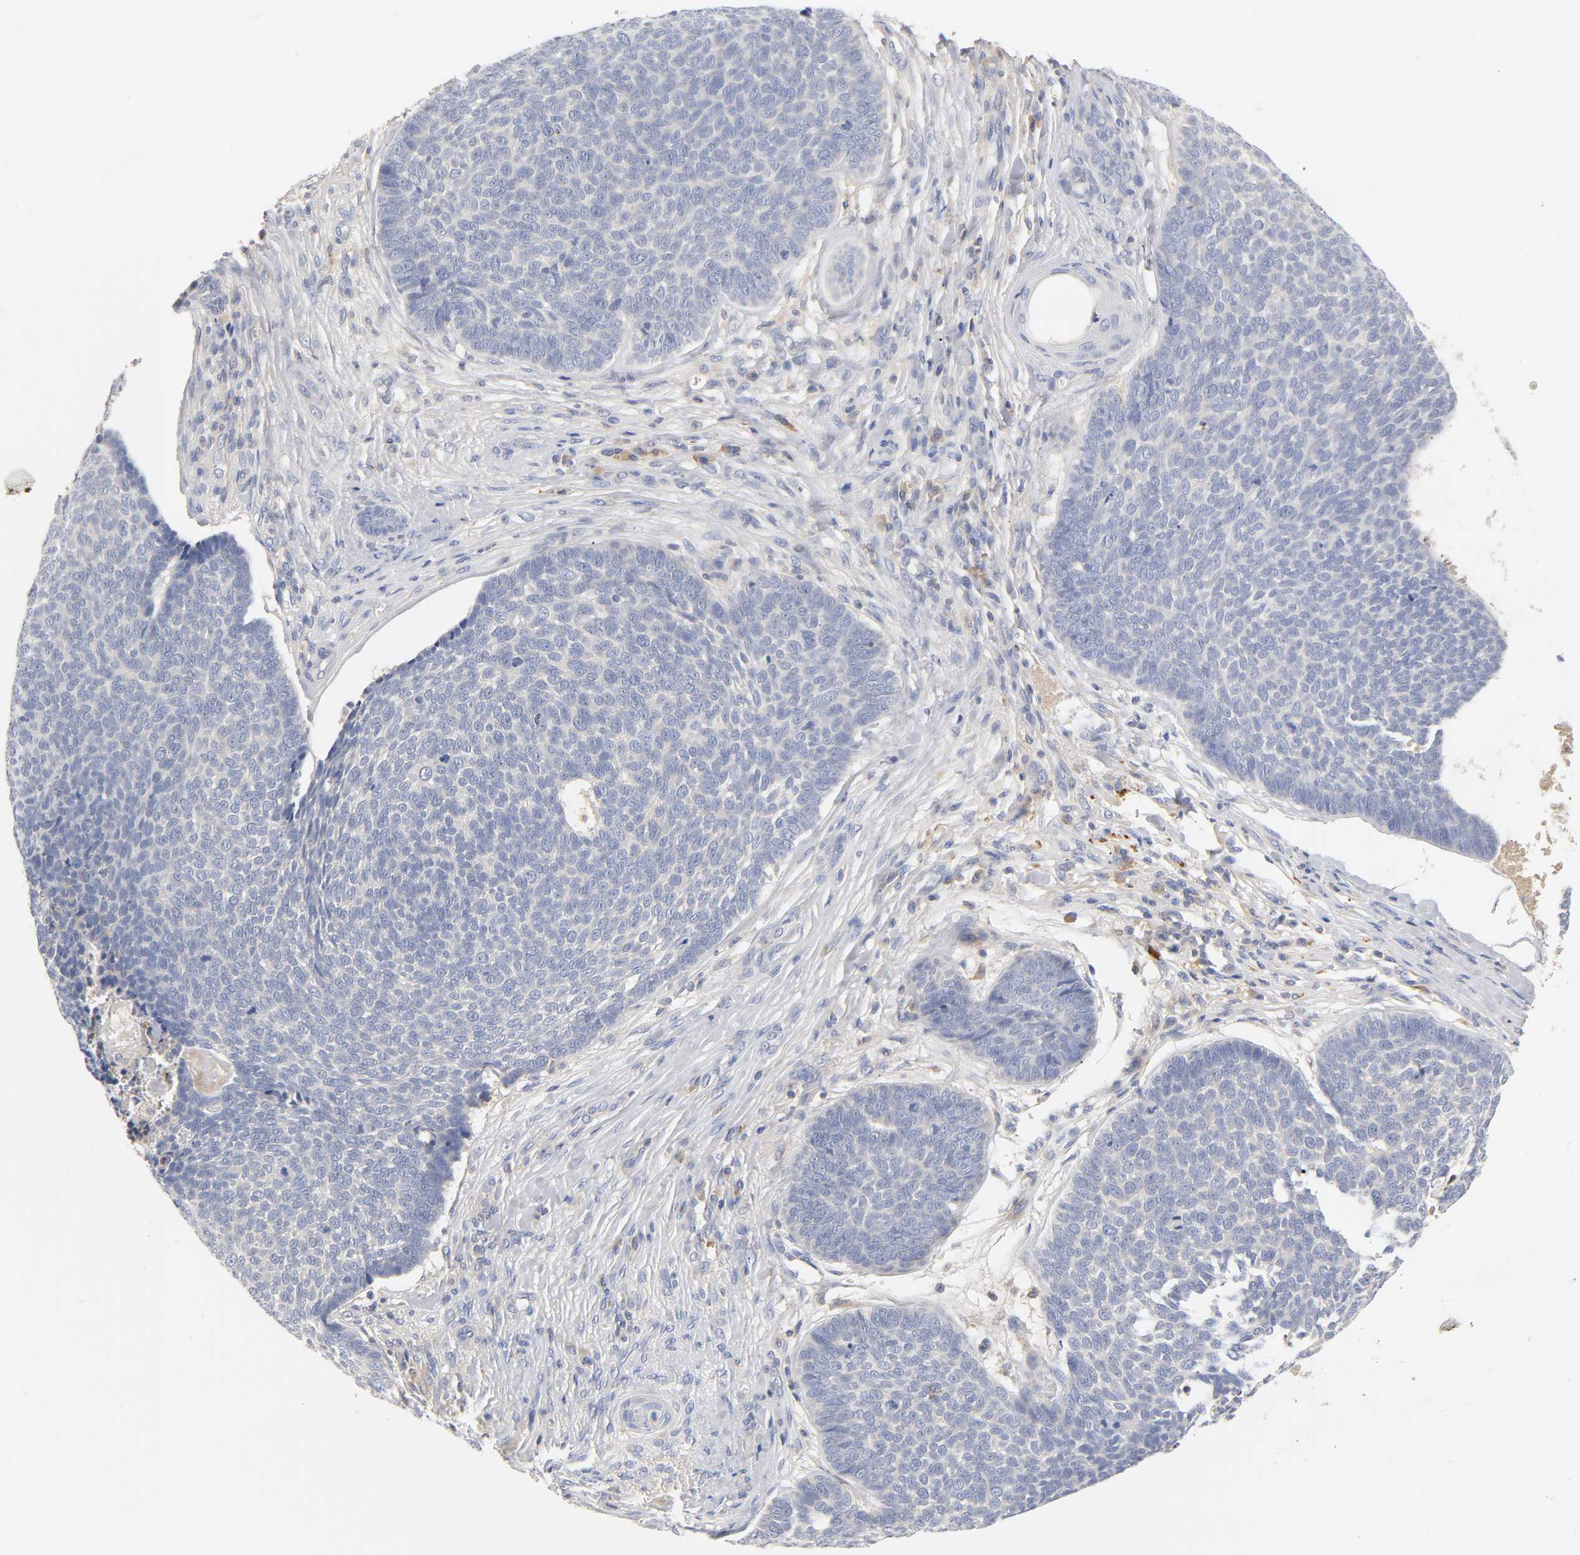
{"staining": {"intensity": "negative", "quantity": "none", "location": "none"}, "tissue": "skin cancer", "cell_type": "Tumor cells", "image_type": "cancer", "snomed": [{"axis": "morphology", "description": "Basal cell carcinoma"}, {"axis": "topography", "description": "Skin"}], "caption": "Protein analysis of skin cancer (basal cell carcinoma) displays no significant expression in tumor cells. (Brightfield microscopy of DAB (3,3'-diaminobenzidine) immunohistochemistry at high magnification).", "gene": "RHOA", "patient": {"sex": "male", "age": 84}}